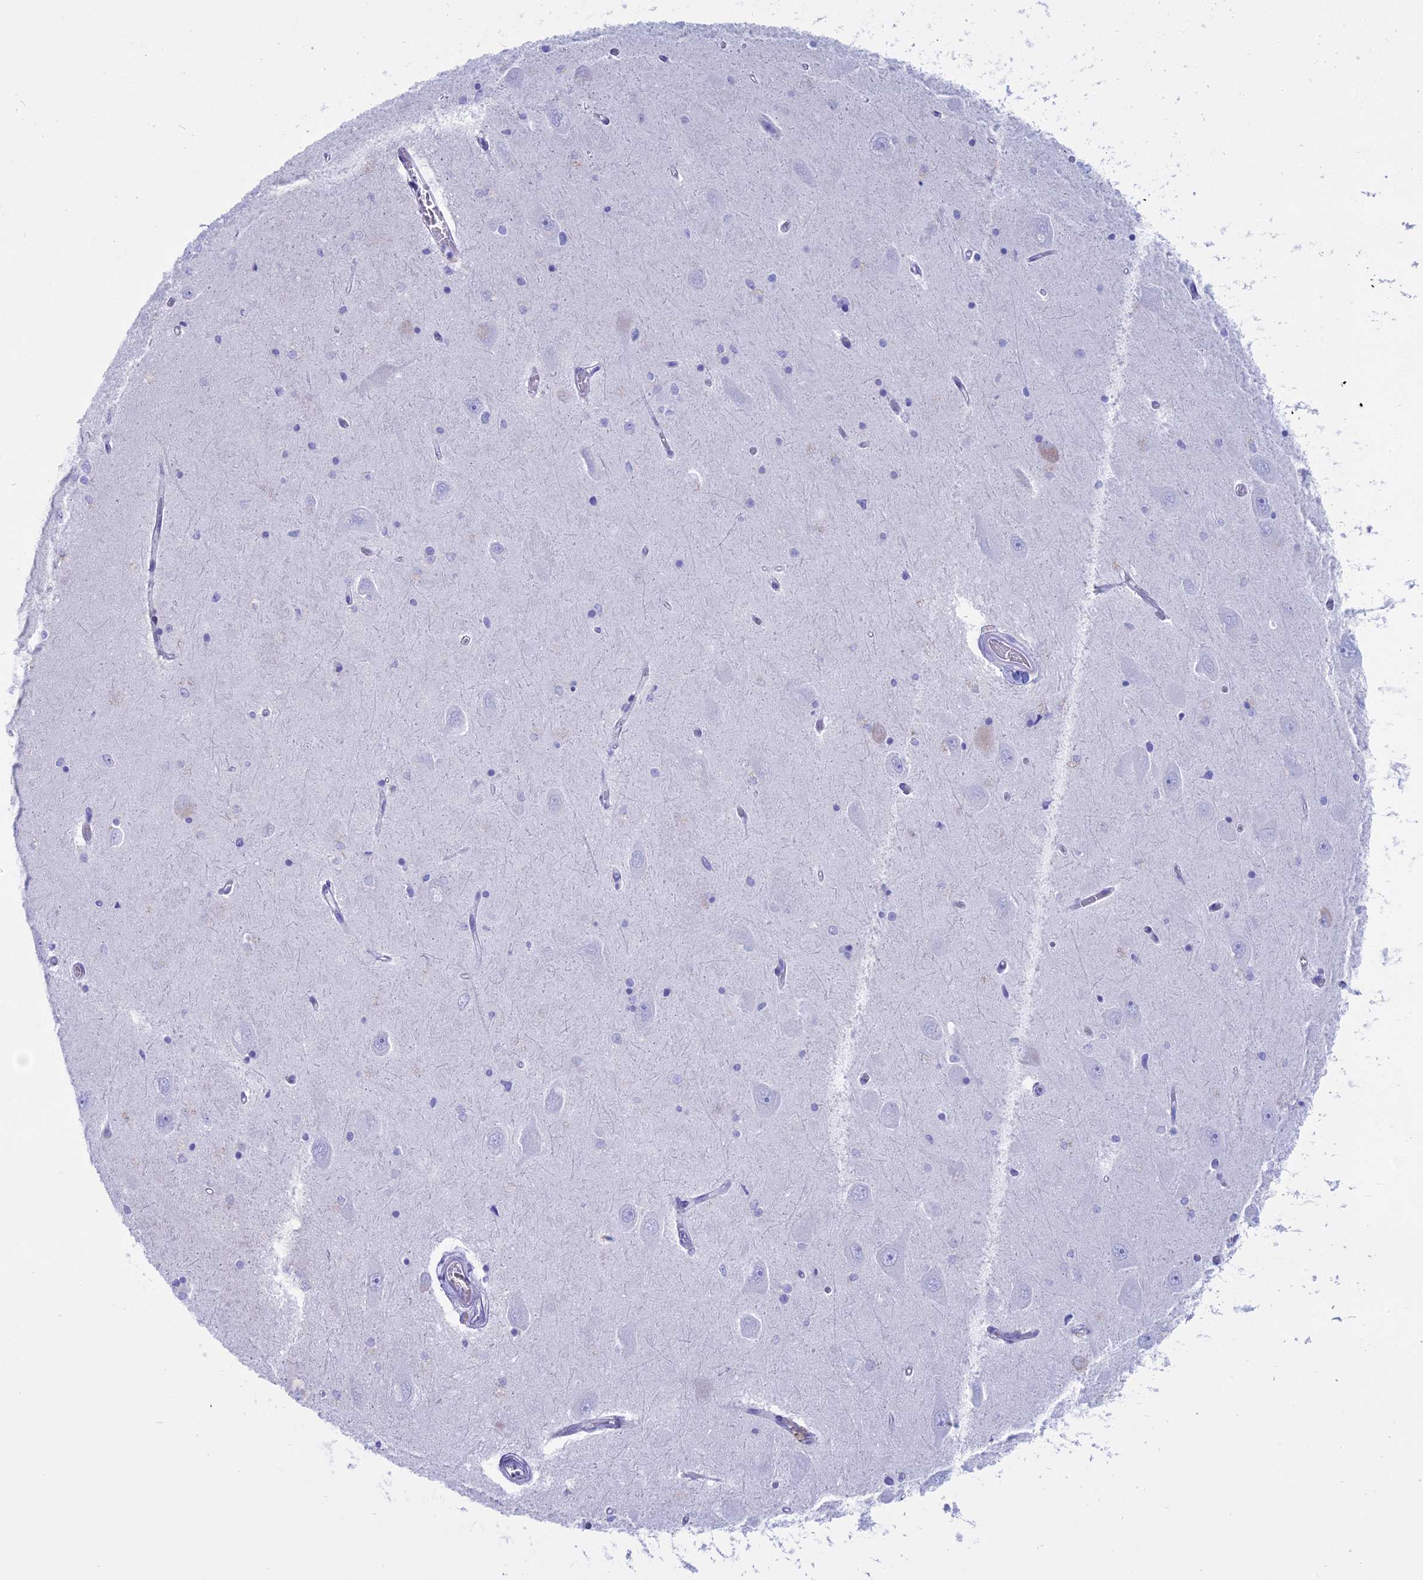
{"staining": {"intensity": "negative", "quantity": "none", "location": "none"}, "tissue": "hippocampus", "cell_type": "Glial cells", "image_type": "normal", "snomed": [{"axis": "morphology", "description": "Normal tissue, NOS"}, {"axis": "topography", "description": "Hippocampus"}], "caption": "Glial cells are negative for protein expression in benign human hippocampus. The staining is performed using DAB (3,3'-diaminobenzidine) brown chromogen with nuclei counter-stained in using hematoxylin.", "gene": "OR2AE1", "patient": {"sex": "male", "age": 45}}